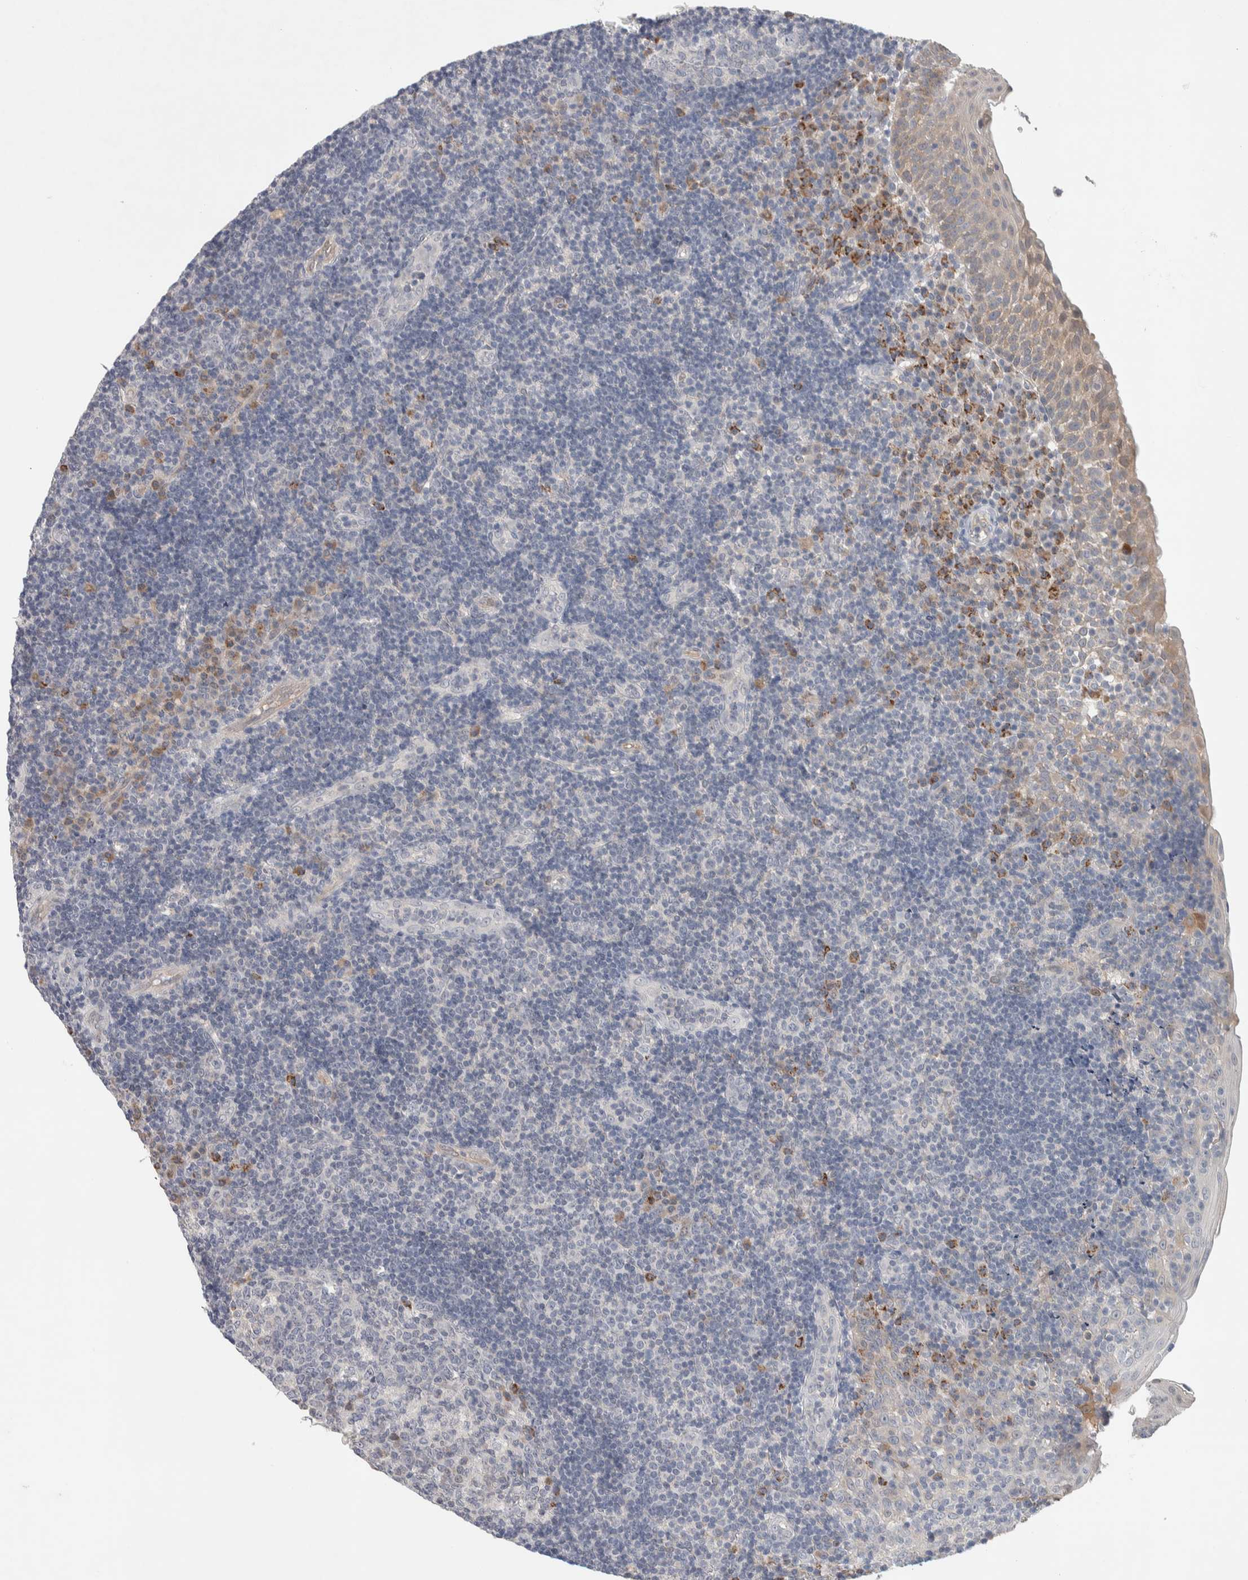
{"staining": {"intensity": "negative", "quantity": "none", "location": "none"}, "tissue": "tonsil", "cell_type": "Germinal center cells", "image_type": "normal", "snomed": [{"axis": "morphology", "description": "Normal tissue, NOS"}, {"axis": "topography", "description": "Tonsil"}], "caption": "This is a photomicrograph of IHC staining of normal tonsil, which shows no positivity in germinal center cells.", "gene": "DEPTOR", "patient": {"sex": "female", "age": 40}}